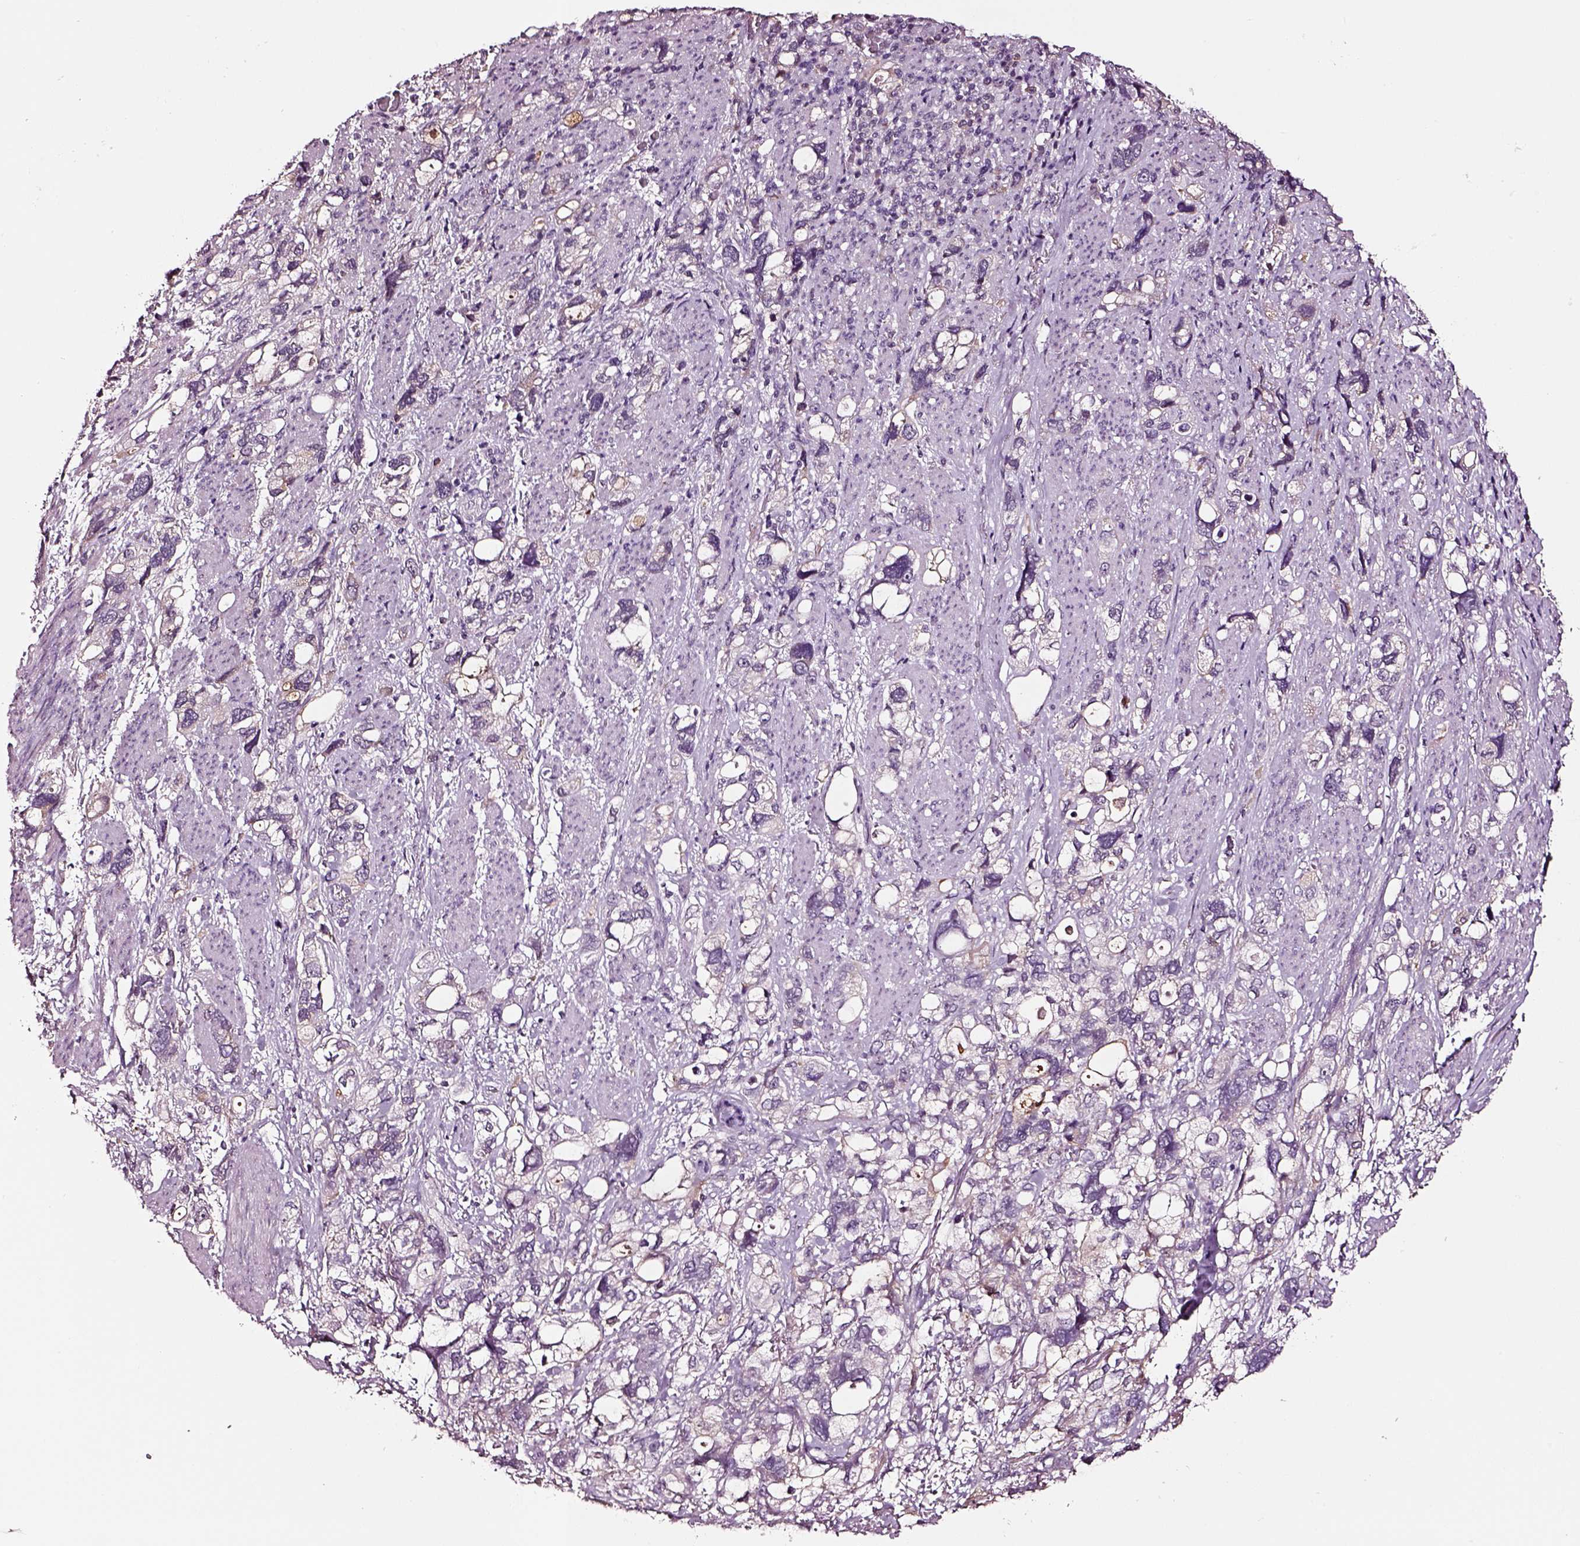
{"staining": {"intensity": "negative", "quantity": "none", "location": "none"}, "tissue": "stomach cancer", "cell_type": "Tumor cells", "image_type": "cancer", "snomed": [{"axis": "morphology", "description": "Adenocarcinoma, NOS"}, {"axis": "topography", "description": "Stomach, upper"}], "caption": "The histopathology image demonstrates no significant expression in tumor cells of stomach cancer. Nuclei are stained in blue.", "gene": "TF", "patient": {"sex": "female", "age": 81}}